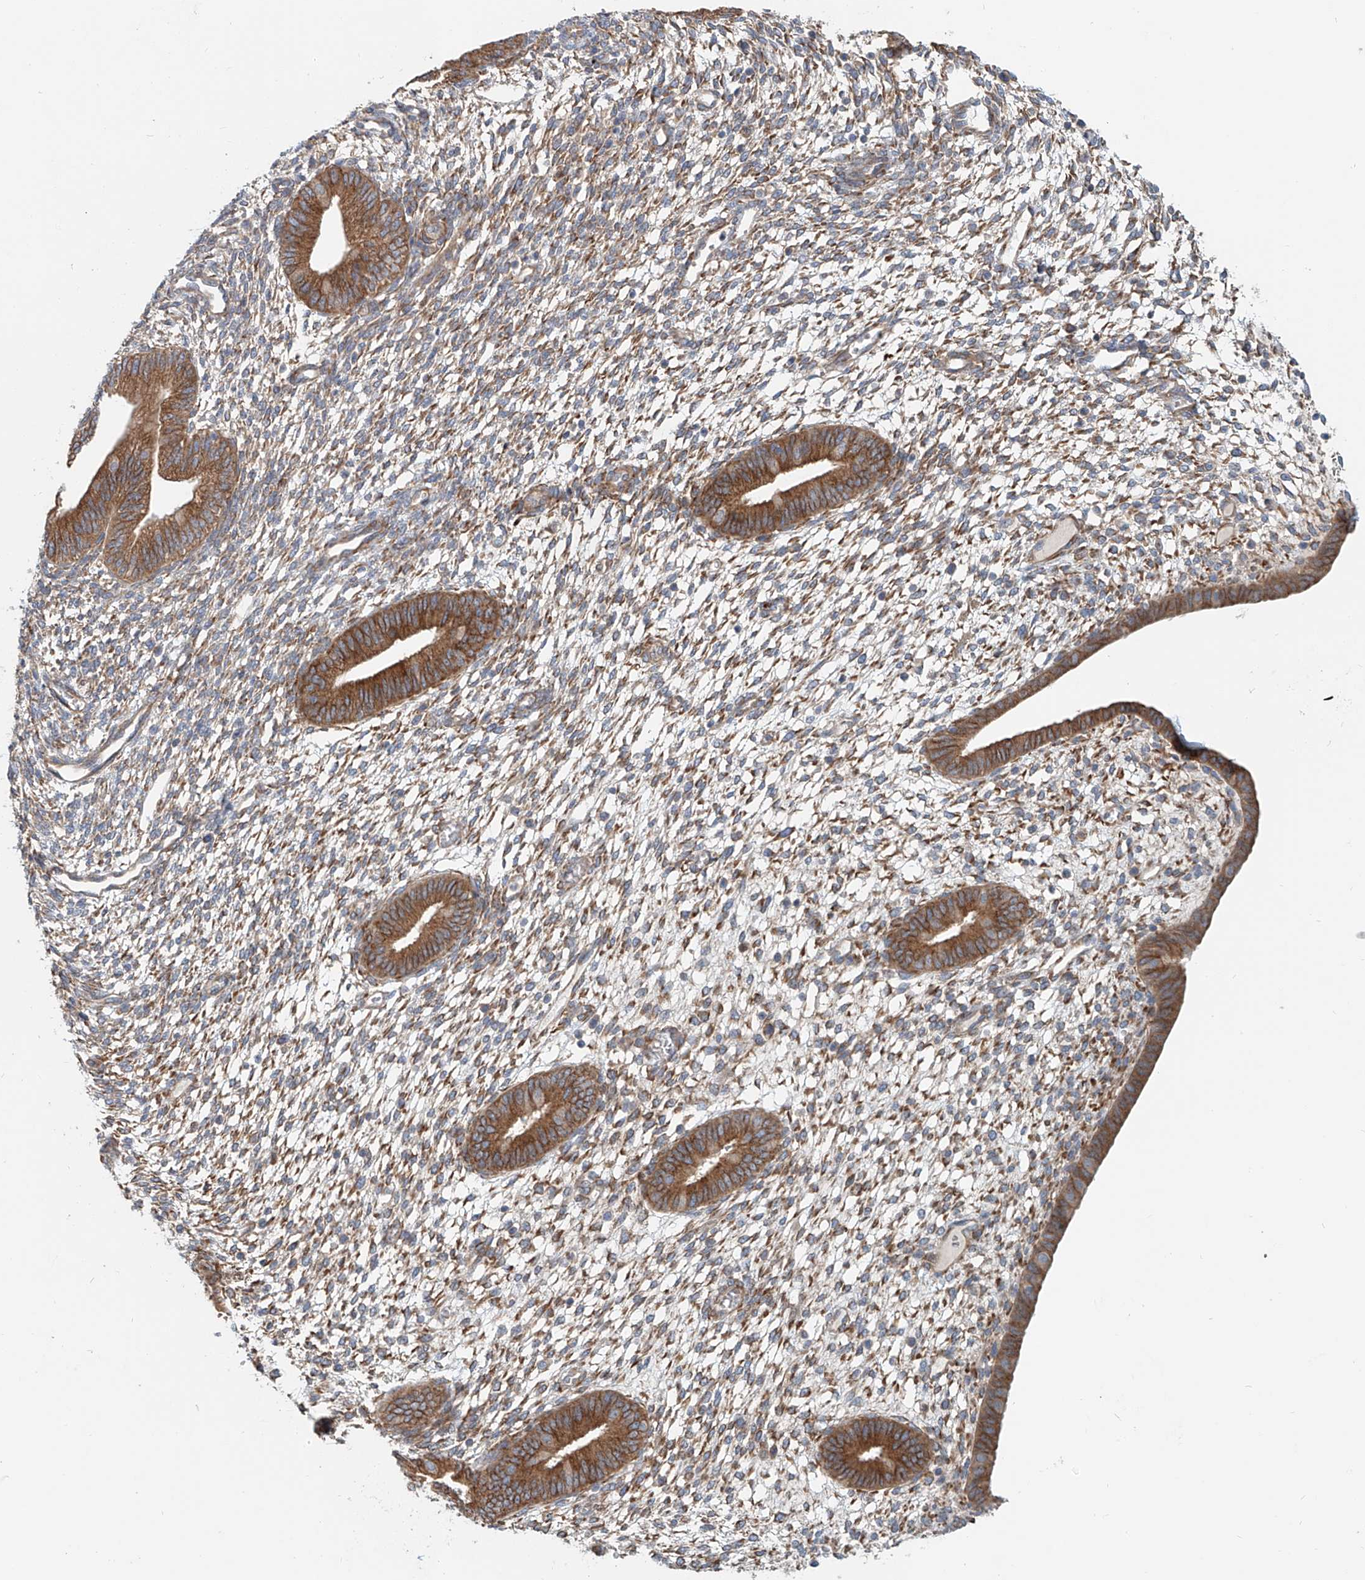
{"staining": {"intensity": "strong", "quantity": "25%-75%", "location": "cytoplasmic/membranous"}, "tissue": "endometrium", "cell_type": "Cells in endometrial stroma", "image_type": "normal", "snomed": [{"axis": "morphology", "description": "Normal tissue, NOS"}, {"axis": "topography", "description": "Endometrium"}], "caption": "Protein expression by immunohistochemistry (IHC) reveals strong cytoplasmic/membranous expression in about 25%-75% of cells in endometrial stroma in benign endometrium.", "gene": "SNAP29", "patient": {"sex": "female", "age": 46}}